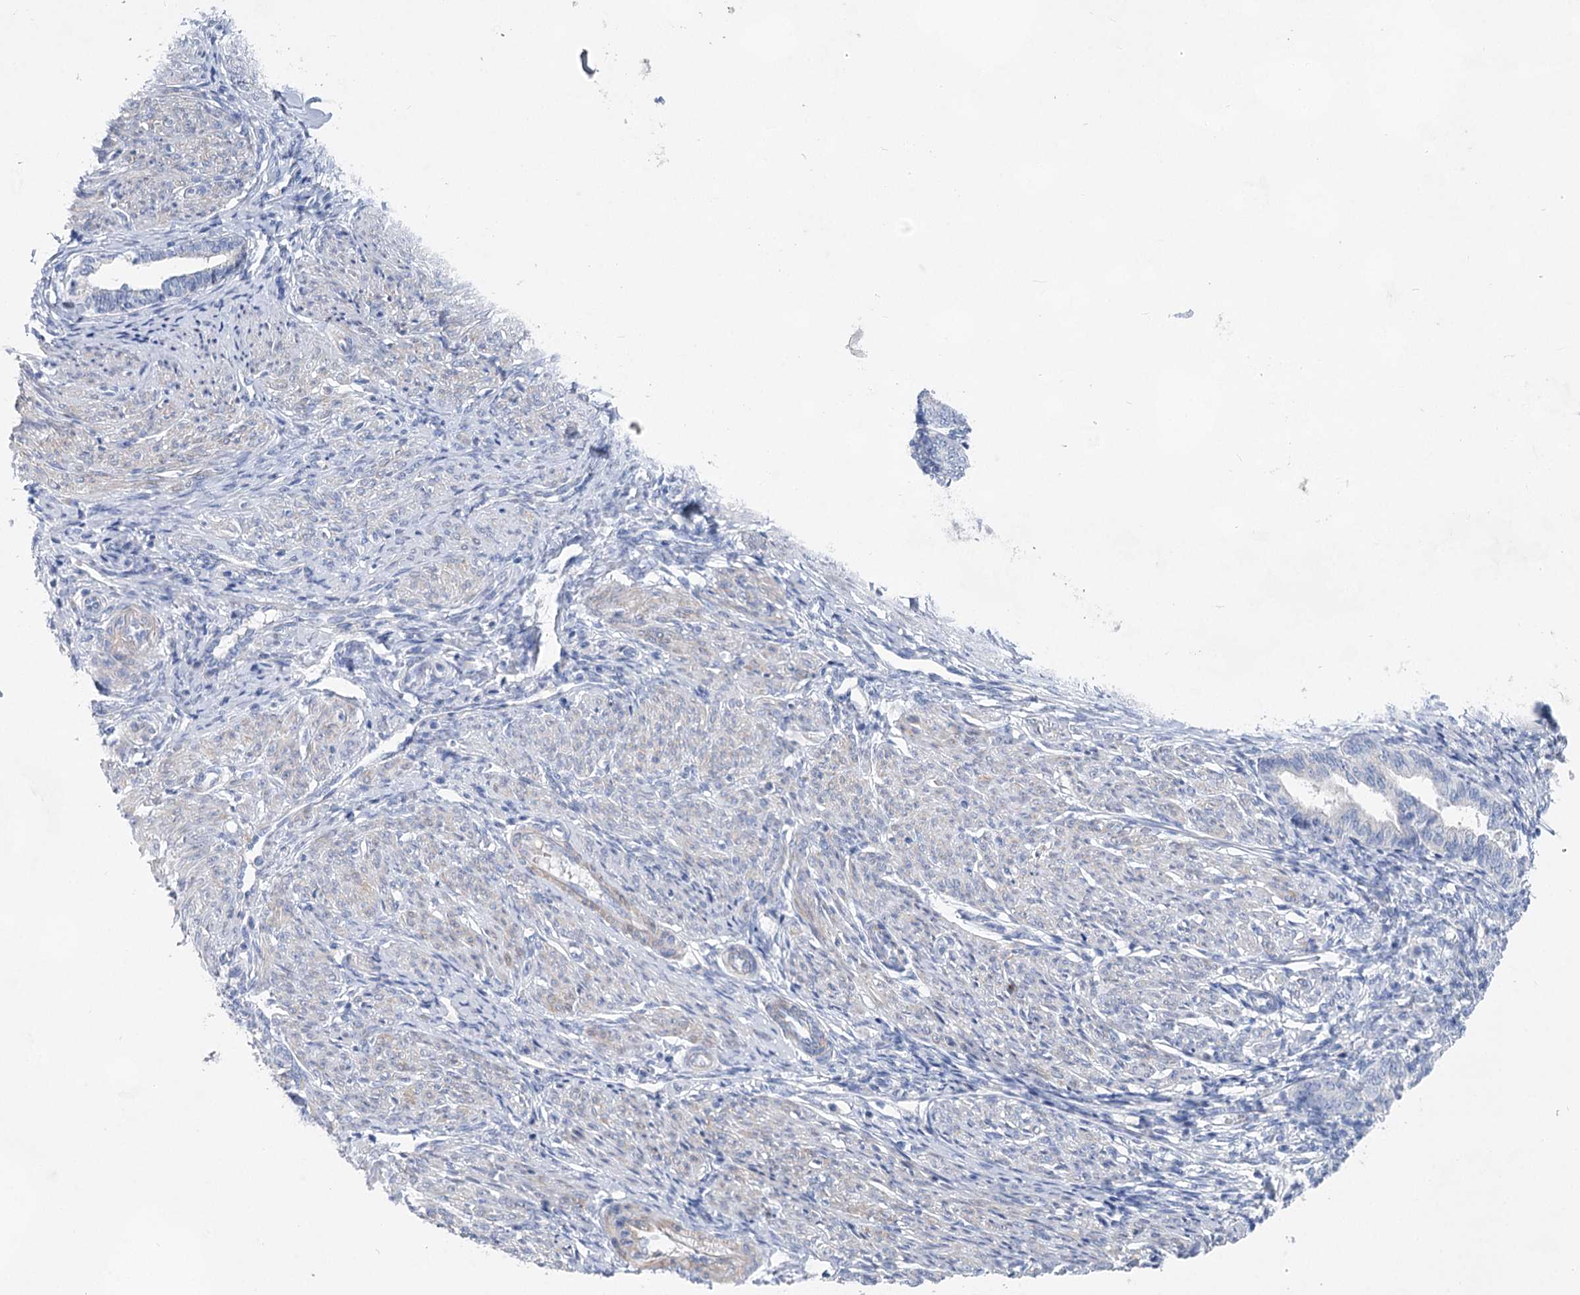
{"staining": {"intensity": "negative", "quantity": "none", "location": "none"}, "tissue": "endometrium", "cell_type": "Cells in endometrial stroma", "image_type": "normal", "snomed": [{"axis": "morphology", "description": "Normal tissue, NOS"}, {"axis": "topography", "description": "Endometrium"}], "caption": "This is an immunohistochemistry image of normal endometrium. There is no positivity in cells in endometrial stroma.", "gene": "WDR74", "patient": {"sex": "female", "age": 72}}